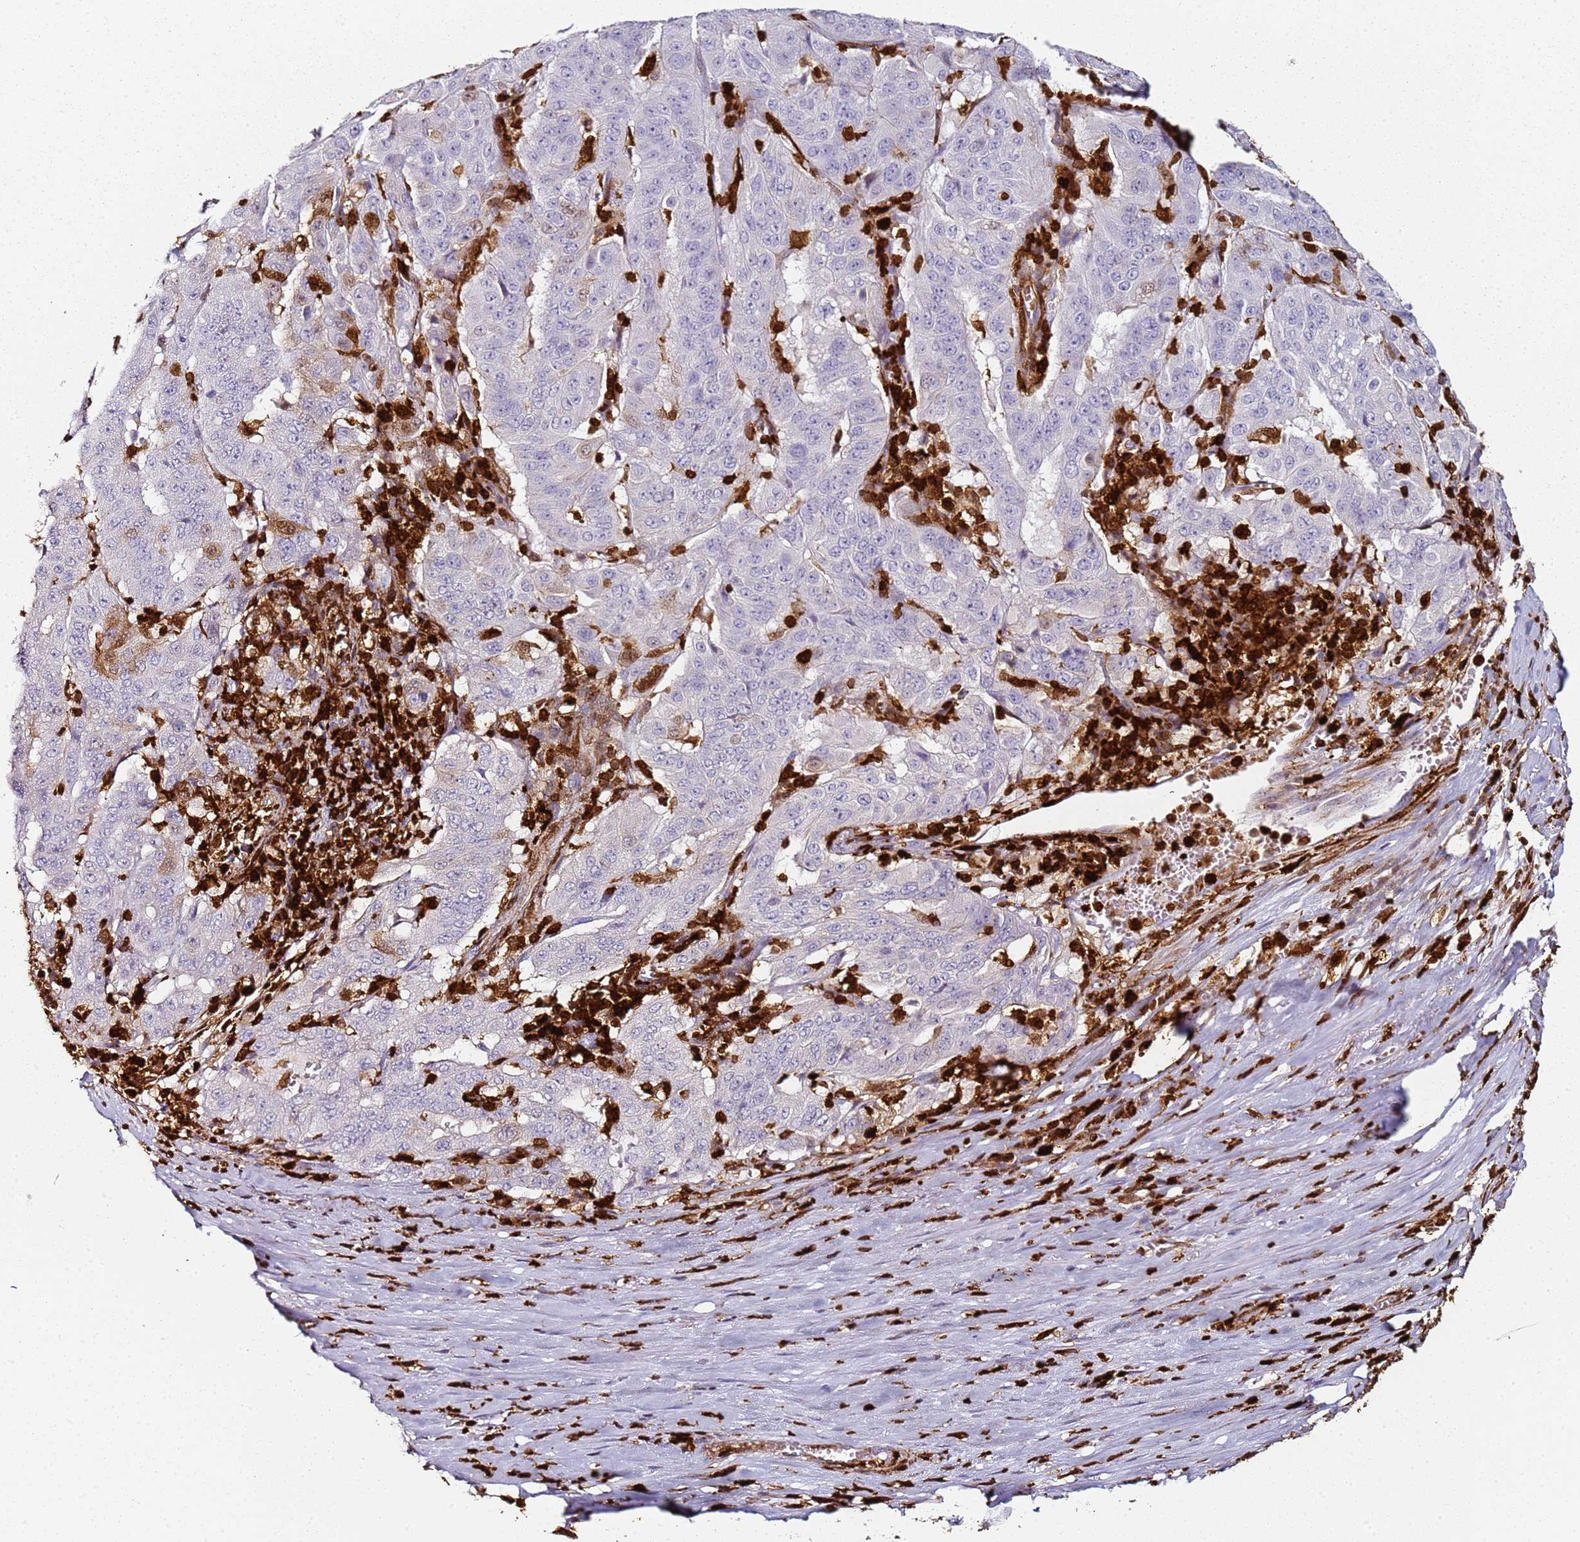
{"staining": {"intensity": "negative", "quantity": "none", "location": "none"}, "tissue": "pancreatic cancer", "cell_type": "Tumor cells", "image_type": "cancer", "snomed": [{"axis": "morphology", "description": "Adenocarcinoma, NOS"}, {"axis": "topography", "description": "Pancreas"}], "caption": "Tumor cells show no significant protein staining in pancreatic adenocarcinoma.", "gene": "S100A4", "patient": {"sex": "male", "age": 63}}